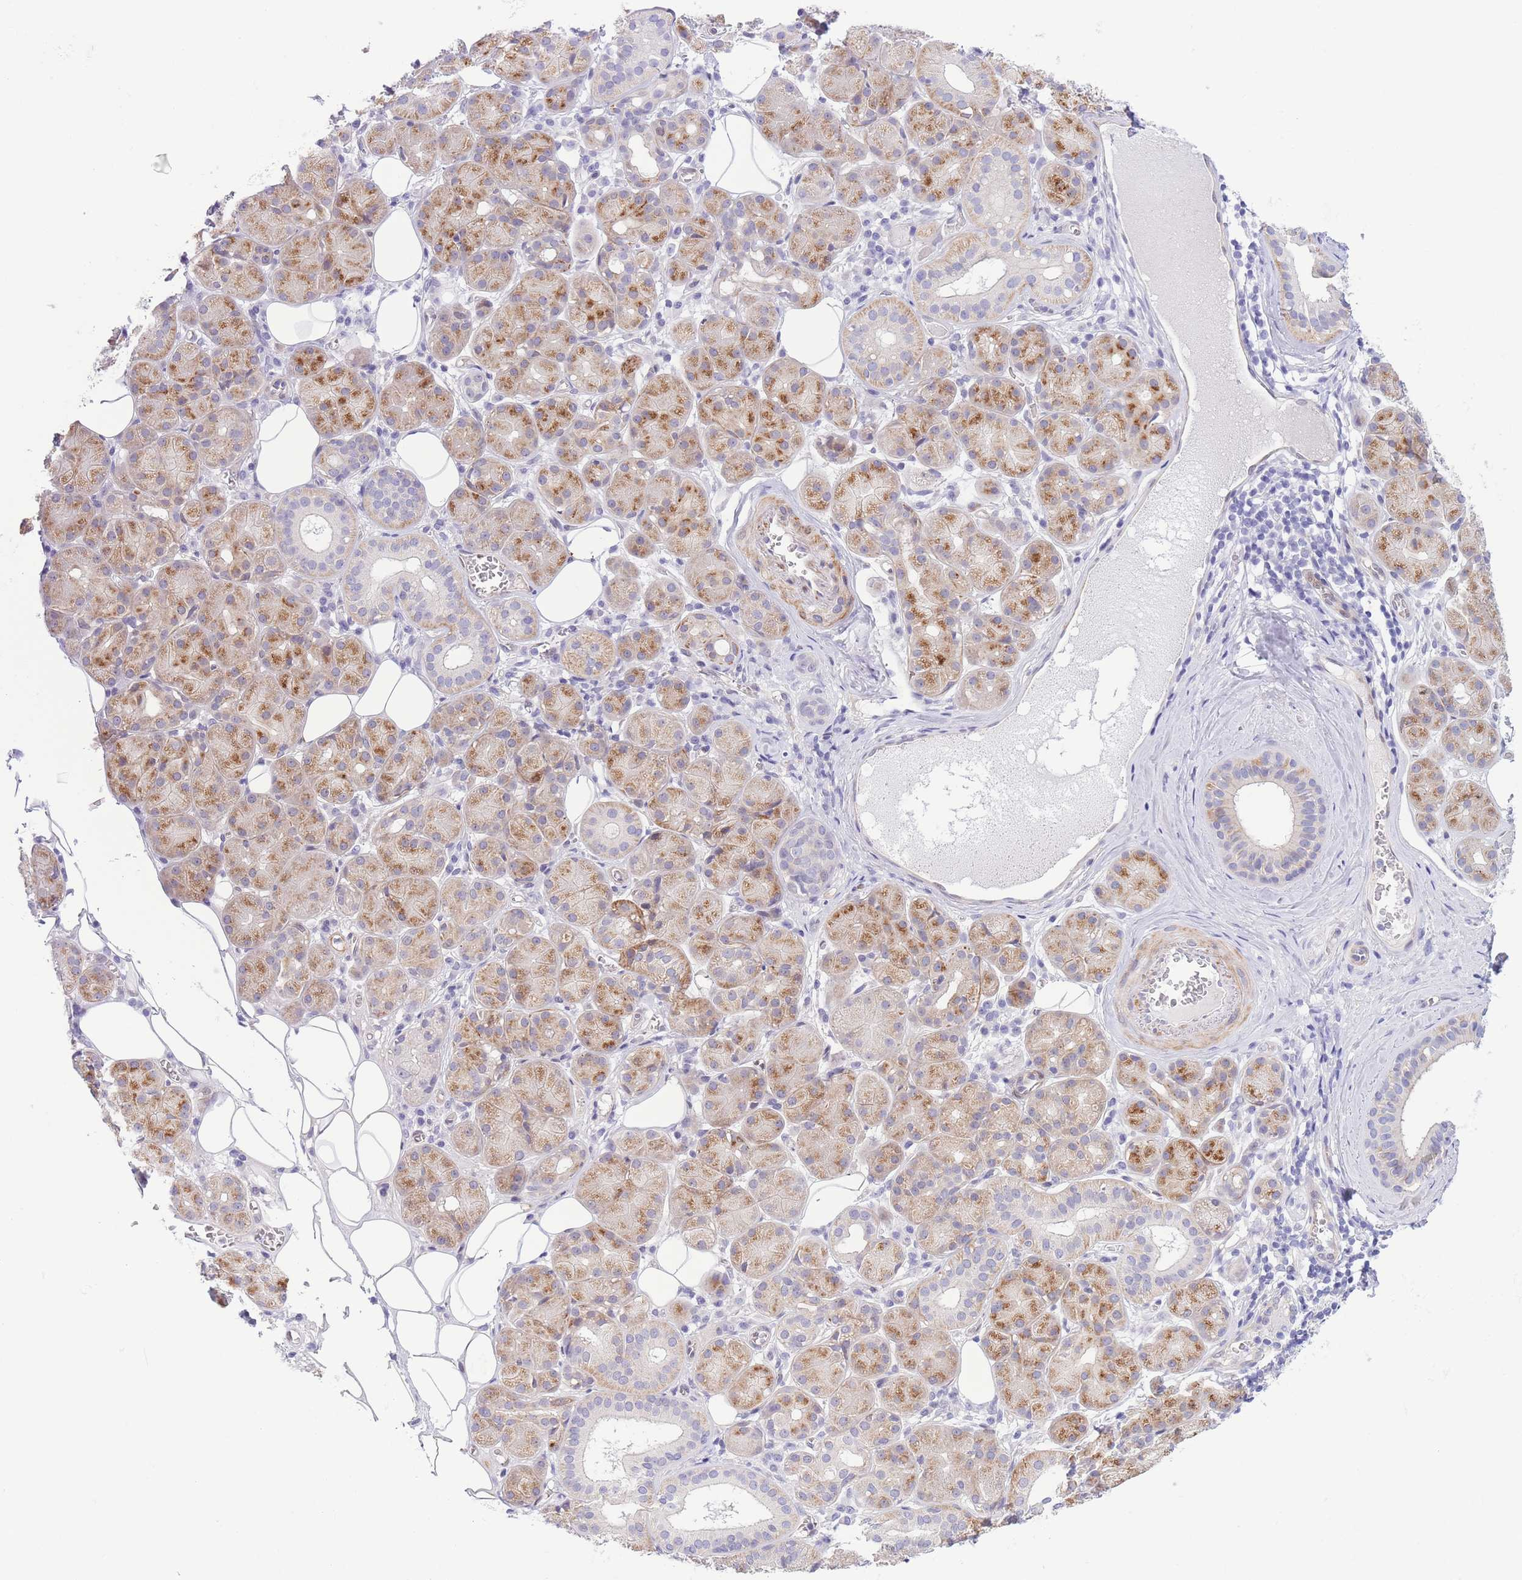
{"staining": {"intensity": "moderate", "quantity": "25%-75%", "location": "cytoplasmic/membranous"}, "tissue": "salivary gland", "cell_type": "Glandular cells", "image_type": "normal", "snomed": [{"axis": "morphology", "description": "Squamous cell carcinoma, NOS"}, {"axis": "topography", "description": "Skin"}, {"axis": "topography", "description": "Head-Neck"}], "caption": "Approximately 25%-75% of glandular cells in unremarkable salivary gland reveal moderate cytoplasmic/membranous protein staining as visualized by brown immunohistochemical staining.", "gene": "C9orf152", "patient": {"sex": "male", "age": 80}}